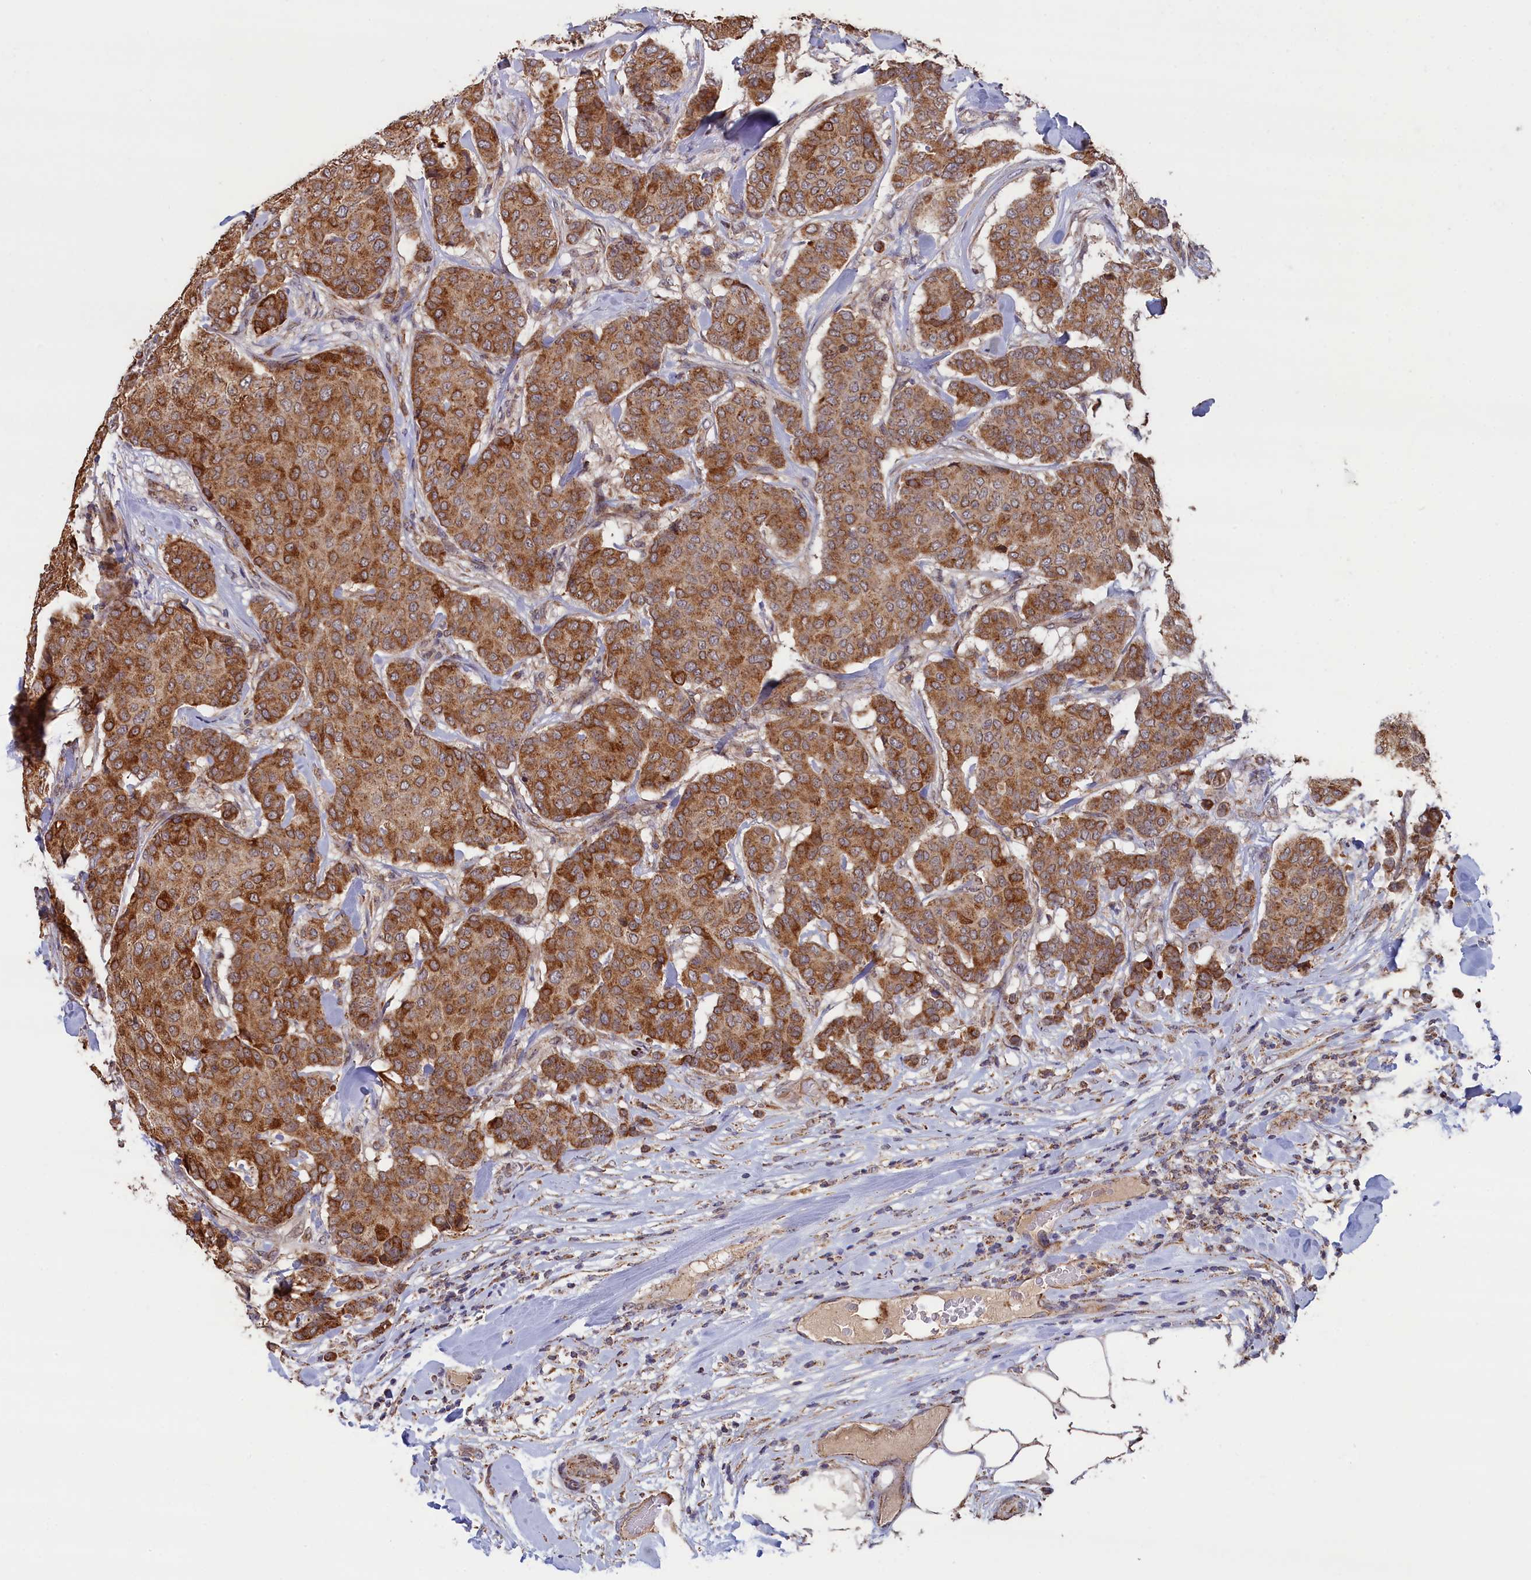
{"staining": {"intensity": "moderate", "quantity": ">75%", "location": "cytoplasmic/membranous"}, "tissue": "breast cancer", "cell_type": "Tumor cells", "image_type": "cancer", "snomed": [{"axis": "morphology", "description": "Duct carcinoma"}, {"axis": "topography", "description": "Breast"}], "caption": "Breast cancer stained for a protein (brown) demonstrates moderate cytoplasmic/membranous positive staining in about >75% of tumor cells.", "gene": "ZNF816", "patient": {"sex": "female", "age": 75}}